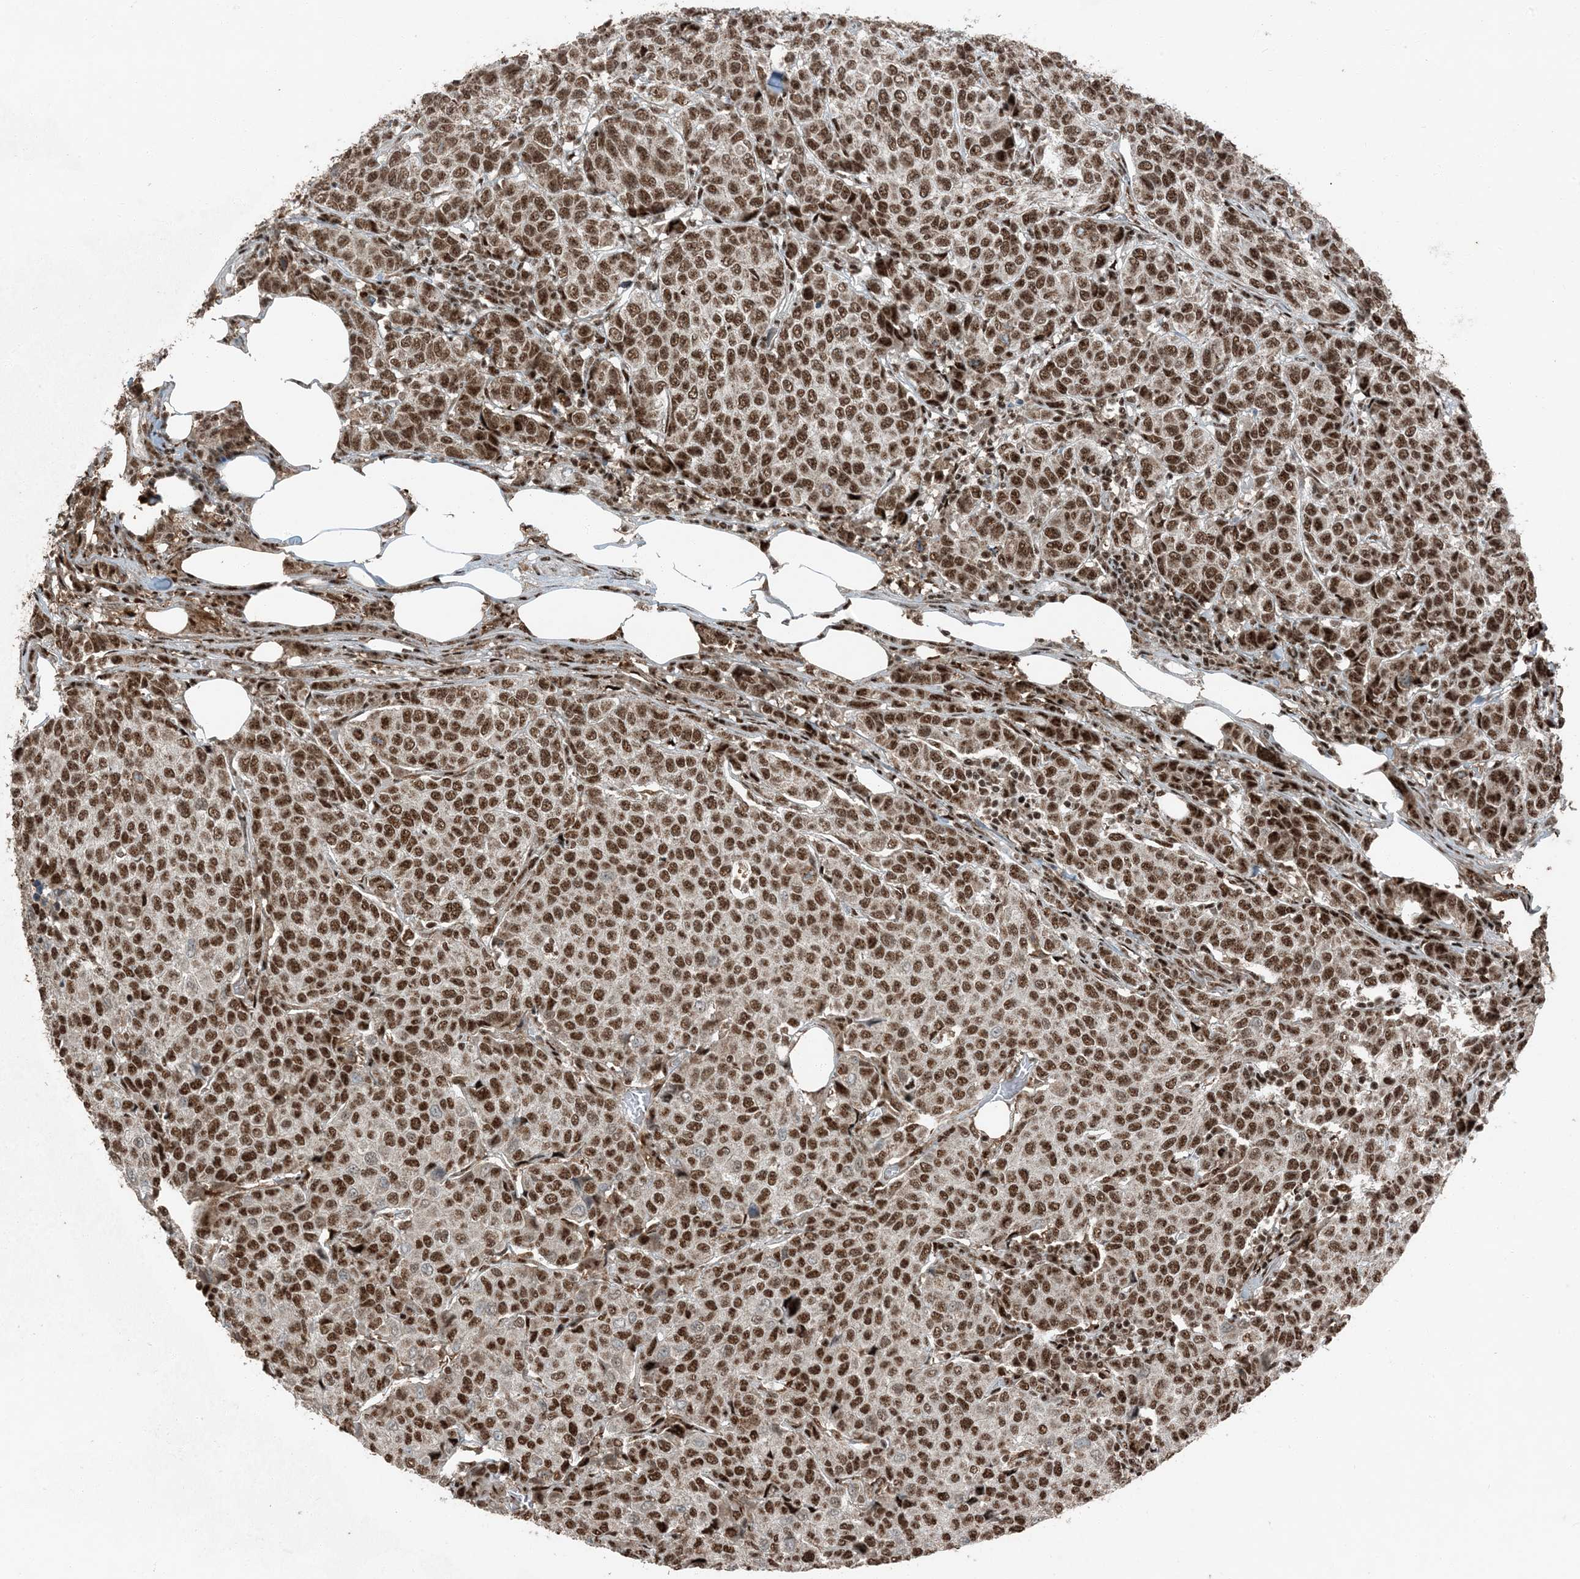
{"staining": {"intensity": "strong", "quantity": ">75%", "location": "nuclear"}, "tissue": "breast cancer", "cell_type": "Tumor cells", "image_type": "cancer", "snomed": [{"axis": "morphology", "description": "Duct carcinoma"}, {"axis": "topography", "description": "Breast"}], "caption": "Immunohistochemical staining of human breast intraductal carcinoma exhibits strong nuclear protein staining in approximately >75% of tumor cells. Nuclei are stained in blue.", "gene": "TADA2B", "patient": {"sex": "female", "age": 55}}